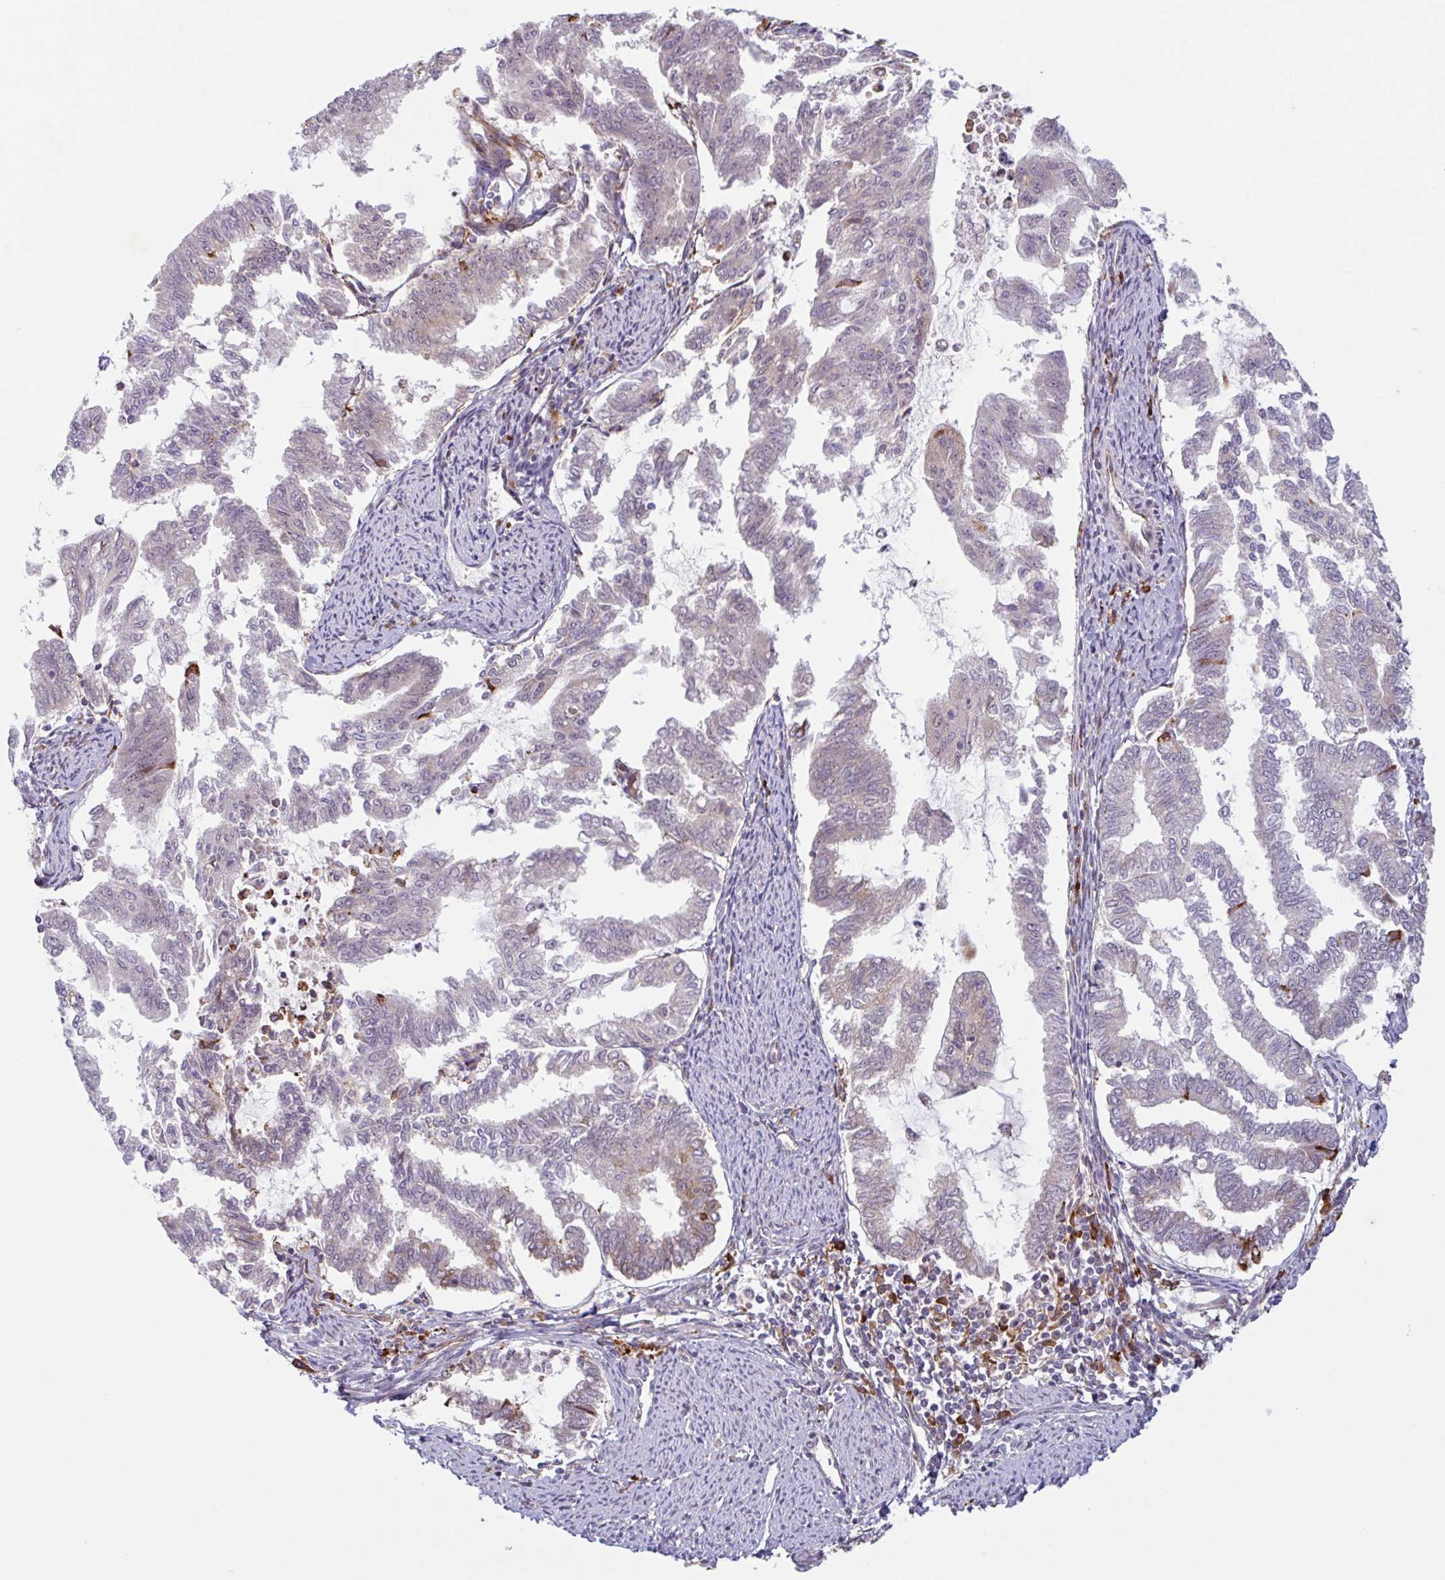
{"staining": {"intensity": "moderate", "quantity": "<25%", "location": "cytoplasmic/membranous"}, "tissue": "endometrial cancer", "cell_type": "Tumor cells", "image_type": "cancer", "snomed": [{"axis": "morphology", "description": "Adenocarcinoma, NOS"}, {"axis": "topography", "description": "Endometrium"}], "caption": "The histopathology image shows a brown stain indicating the presence of a protein in the cytoplasmic/membranous of tumor cells in endometrial cancer.", "gene": "RIT1", "patient": {"sex": "female", "age": 79}}